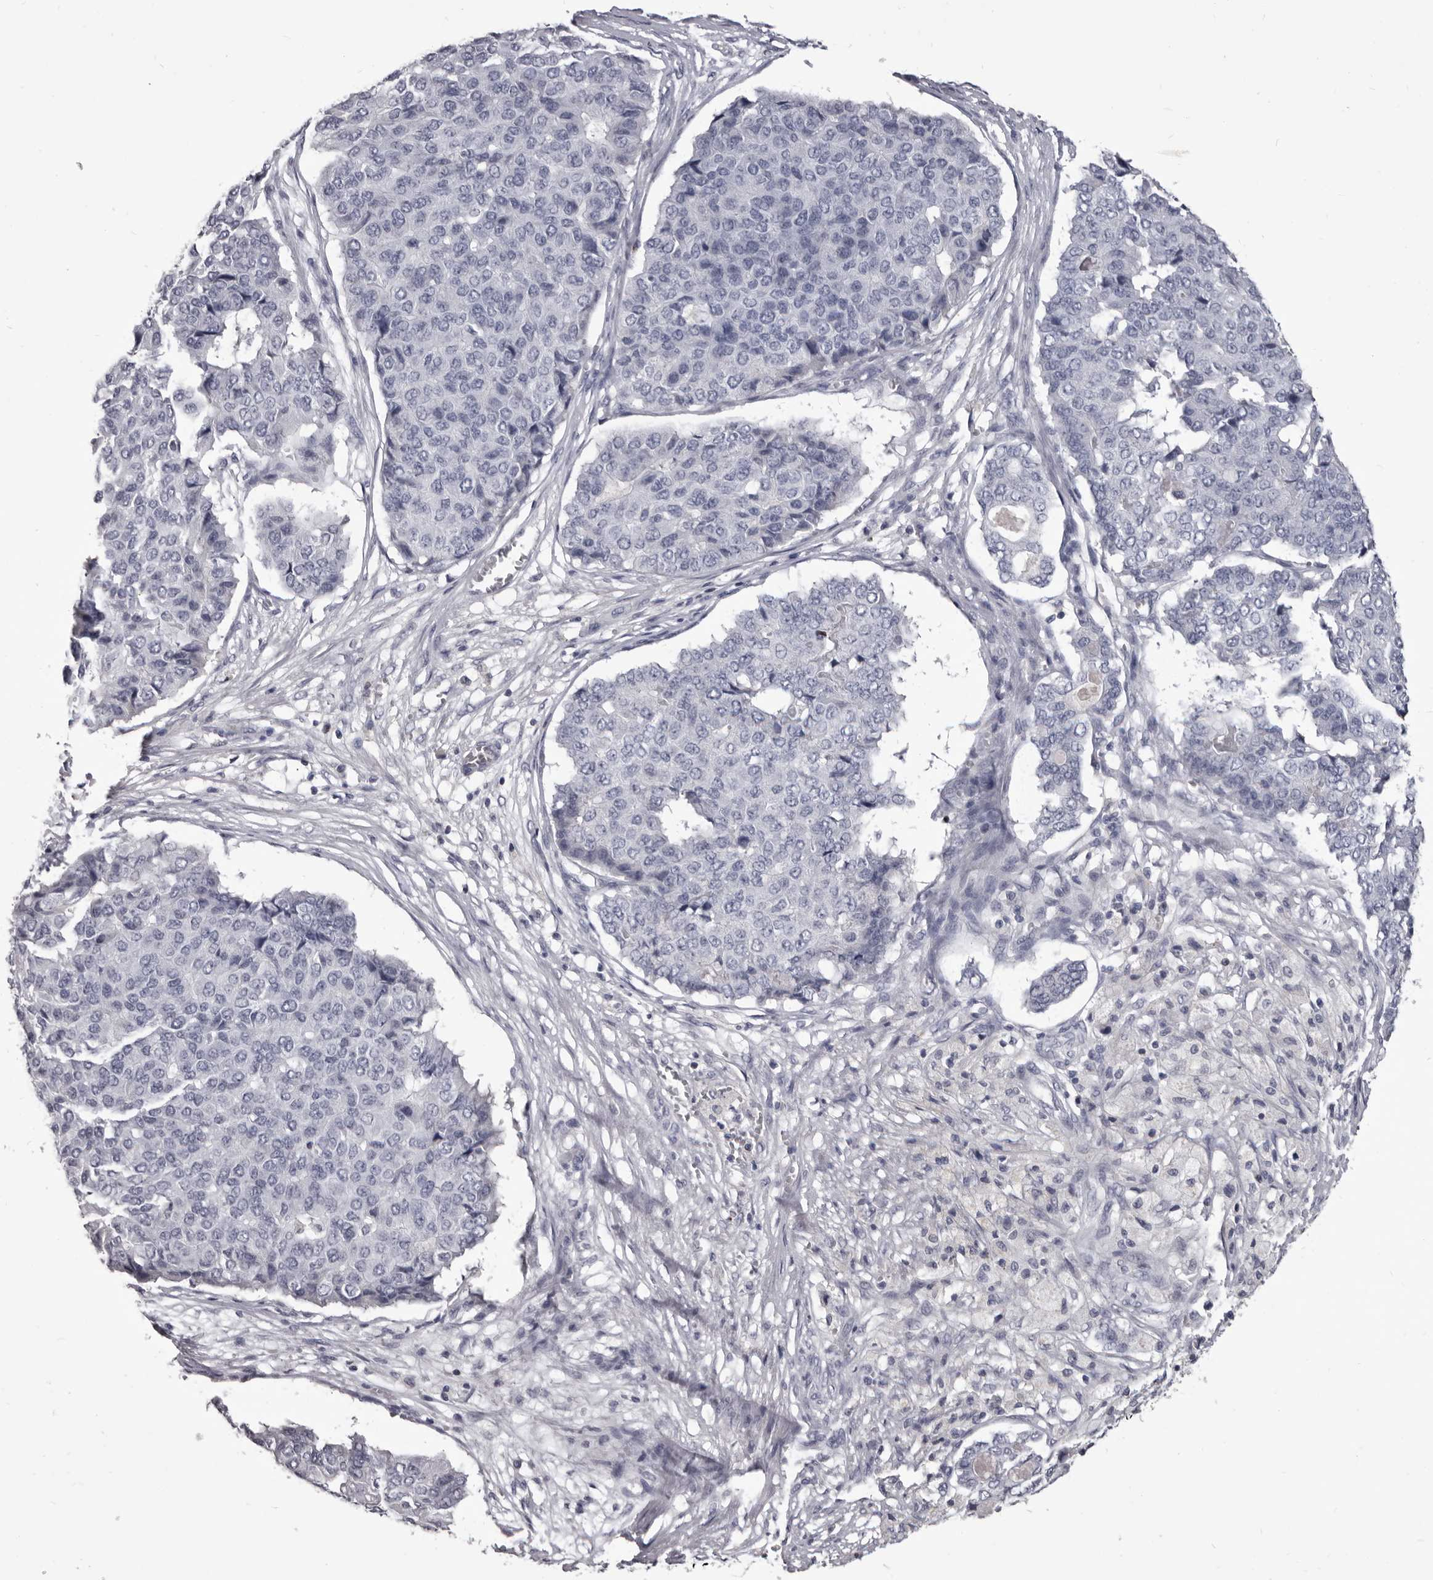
{"staining": {"intensity": "negative", "quantity": "none", "location": "none"}, "tissue": "pancreatic cancer", "cell_type": "Tumor cells", "image_type": "cancer", "snomed": [{"axis": "morphology", "description": "Adenocarcinoma, NOS"}, {"axis": "topography", "description": "Pancreas"}], "caption": "High power microscopy micrograph of an immunohistochemistry photomicrograph of pancreatic adenocarcinoma, revealing no significant staining in tumor cells. (Stains: DAB (3,3'-diaminobenzidine) immunohistochemistry (IHC) with hematoxylin counter stain, Microscopy: brightfield microscopy at high magnification).", "gene": "GZMH", "patient": {"sex": "male", "age": 50}}